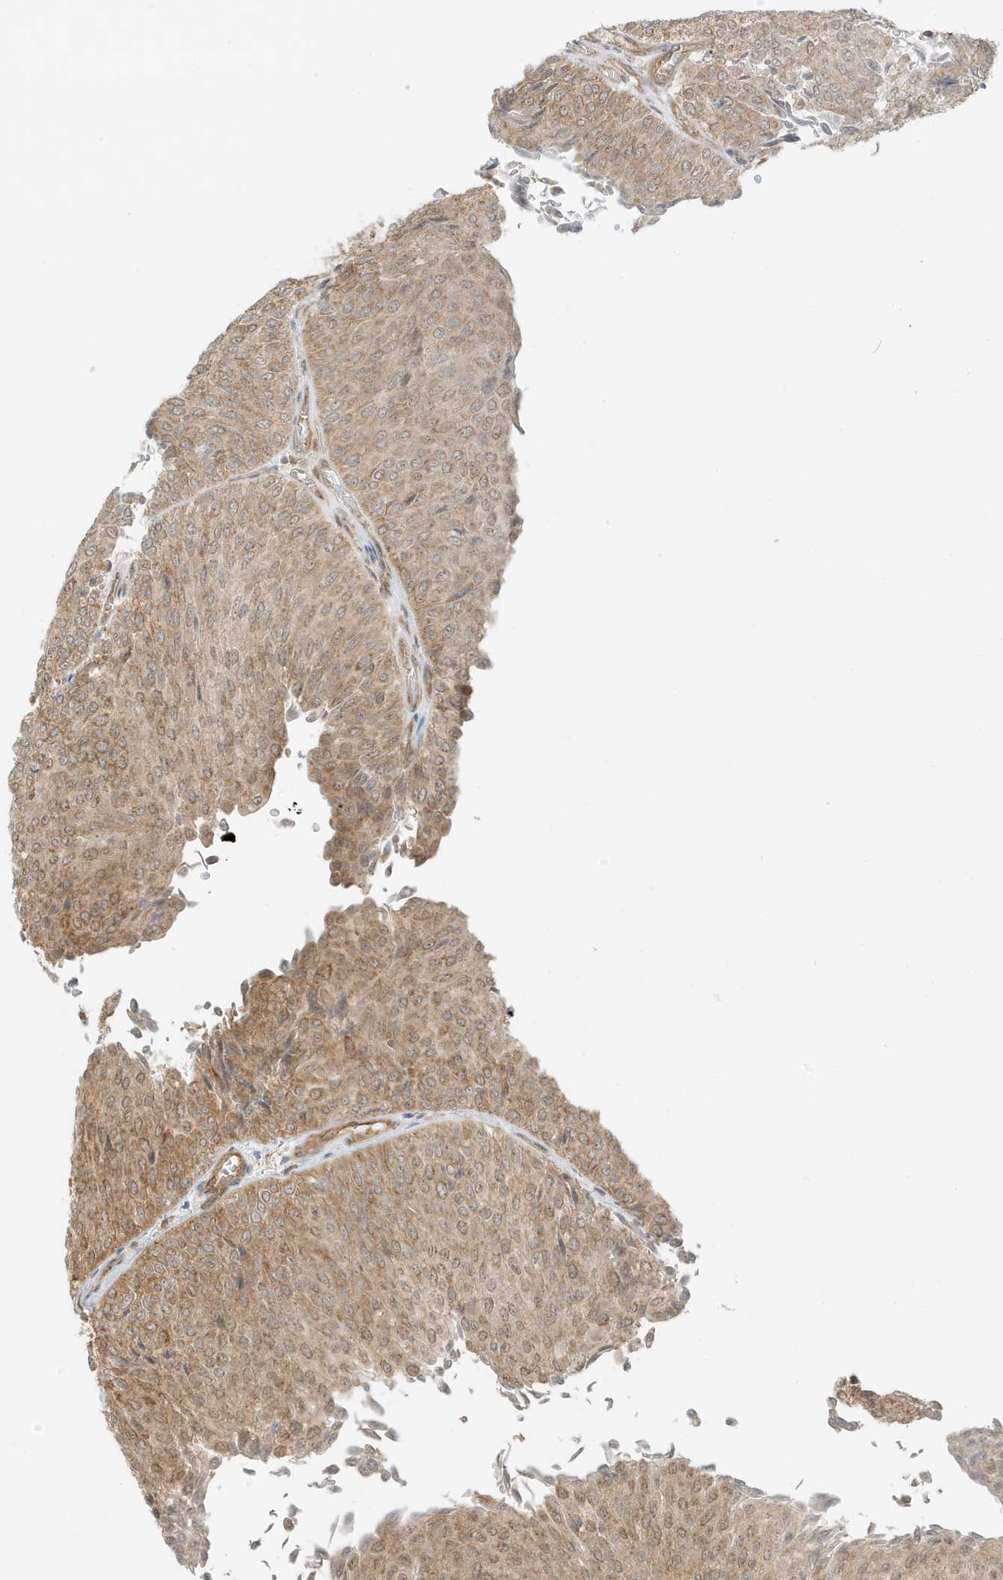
{"staining": {"intensity": "moderate", "quantity": ">75%", "location": "cytoplasmic/membranous"}, "tissue": "urothelial cancer", "cell_type": "Tumor cells", "image_type": "cancer", "snomed": [{"axis": "morphology", "description": "Urothelial carcinoma, Low grade"}, {"axis": "topography", "description": "Urinary bladder"}], "caption": "Moderate cytoplasmic/membranous protein staining is present in approximately >75% of tumor cells in urothelial cancer.", "gene": "UBAP2L", "patient": {"sex": "male", "age": 78}}